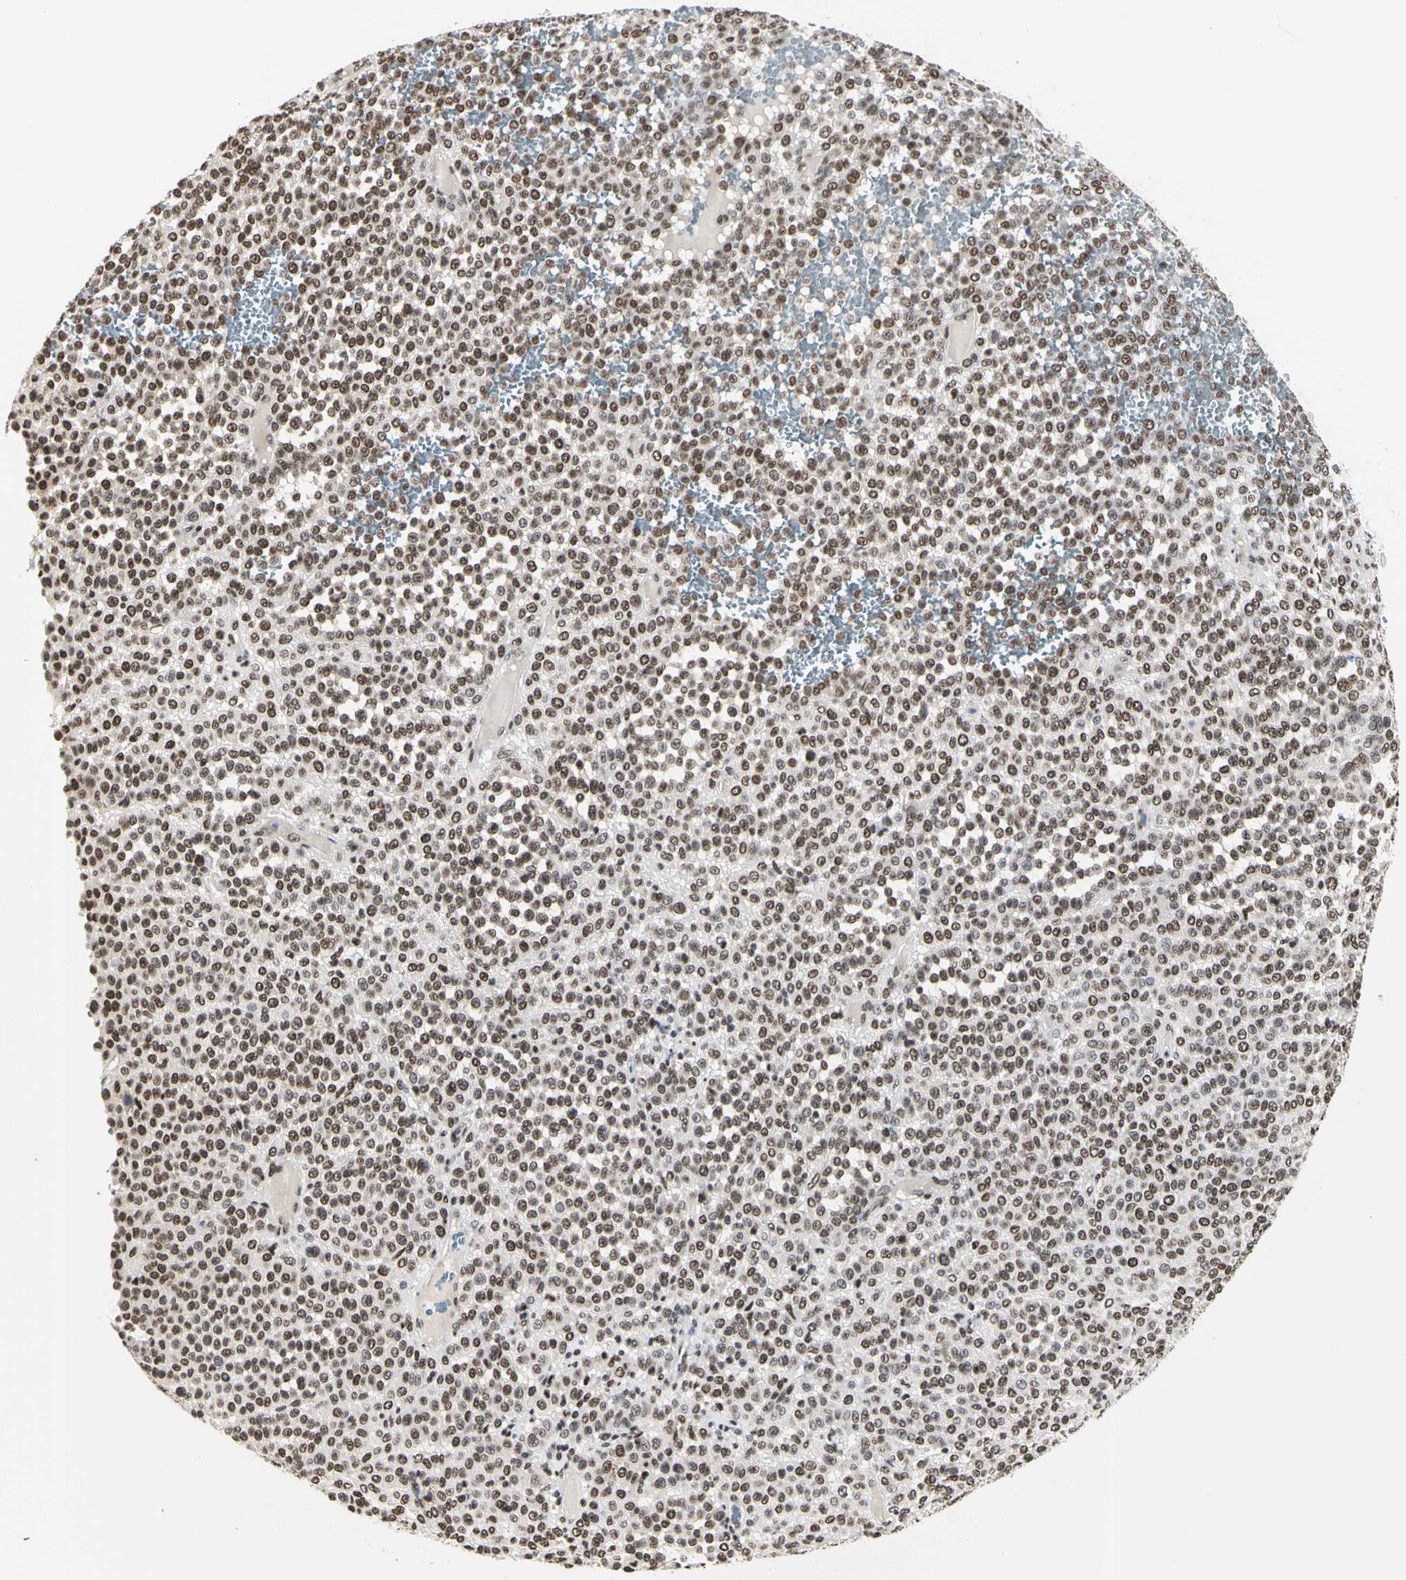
{"staining": {"intensity": "moderate", "quantity": ">75%", "location": "nuclear"}, "tissue": "melanoma", "cell_type": "Tumor cells", "image_type": "cancer", "snomed": [{"axis": "morphology", "description": "Malignant melanoma, Metastatic site"}, {"axis": "topography", "description": "Pancreas"}], "caption": "Brown immunohistochemical staining in malignant melanoma (metastatic site) displays moderate nuclear positivity in about >75% of tumor cells.", "gene": "PRMT3", "patient": {"sex": "female", "age": 30}}